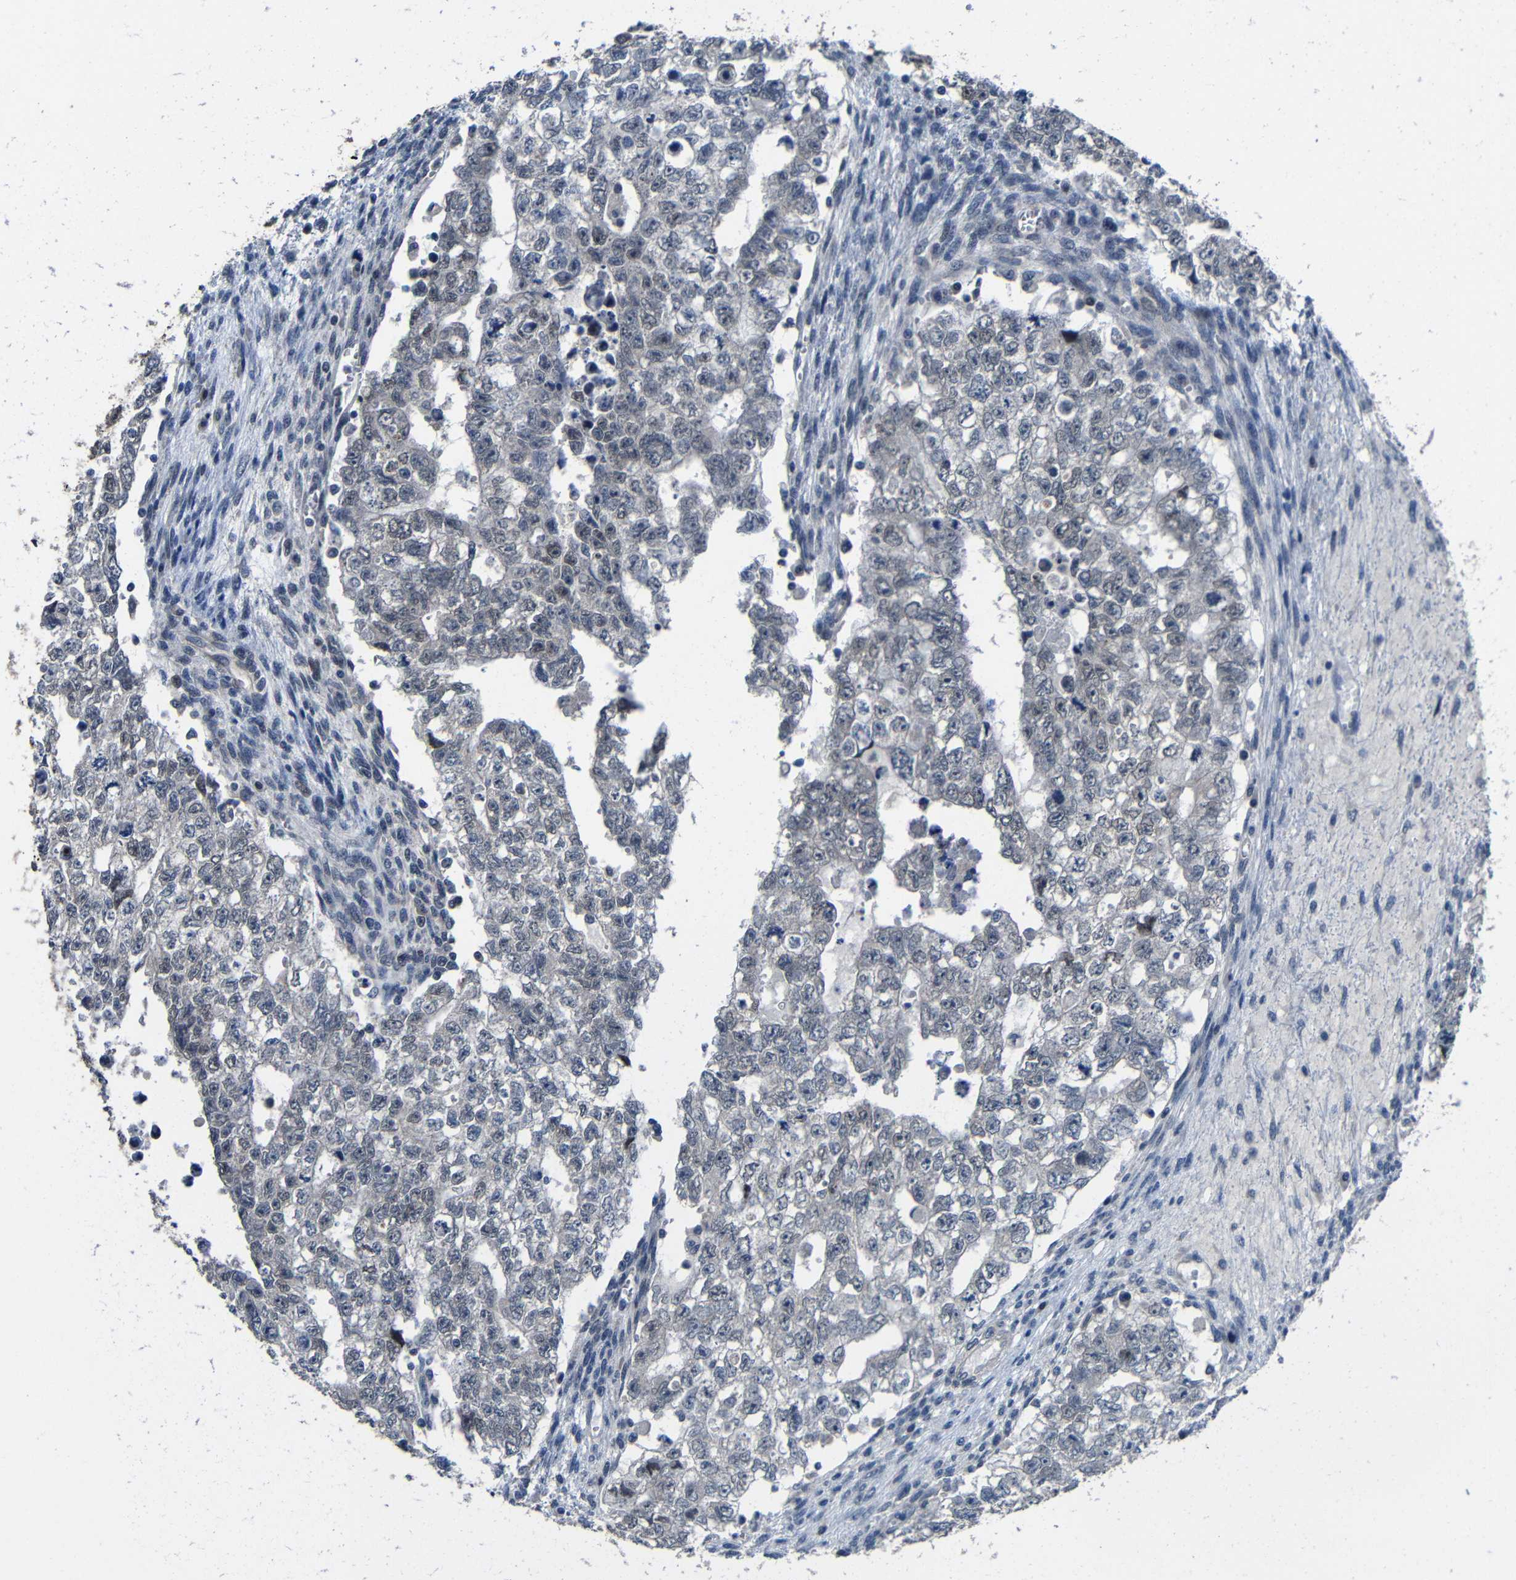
{"staining": {"intensity": "negative", "quantity": "none", "location": "none"}, "tissue": "testis cancer", "cell_type": "Tumor cells", "image_type": "cancer", "snomed": [{"axis": "morphology", "description": "Seminoma, NOS"}, {"axis": "morphology", "description": "Carcinoma, Embryonal, NOS"}, {"axis": "topography", "description": "Testis"}], "caption": "Immunohistochemical staining of testis cancer (seminoma) shows no significant positivity in tumor cells. (Immunohistochemistry, brightfield microscopy, high magnification).", "gene": "C6orf89", "patient": {"sex": "male", "age": 38}}